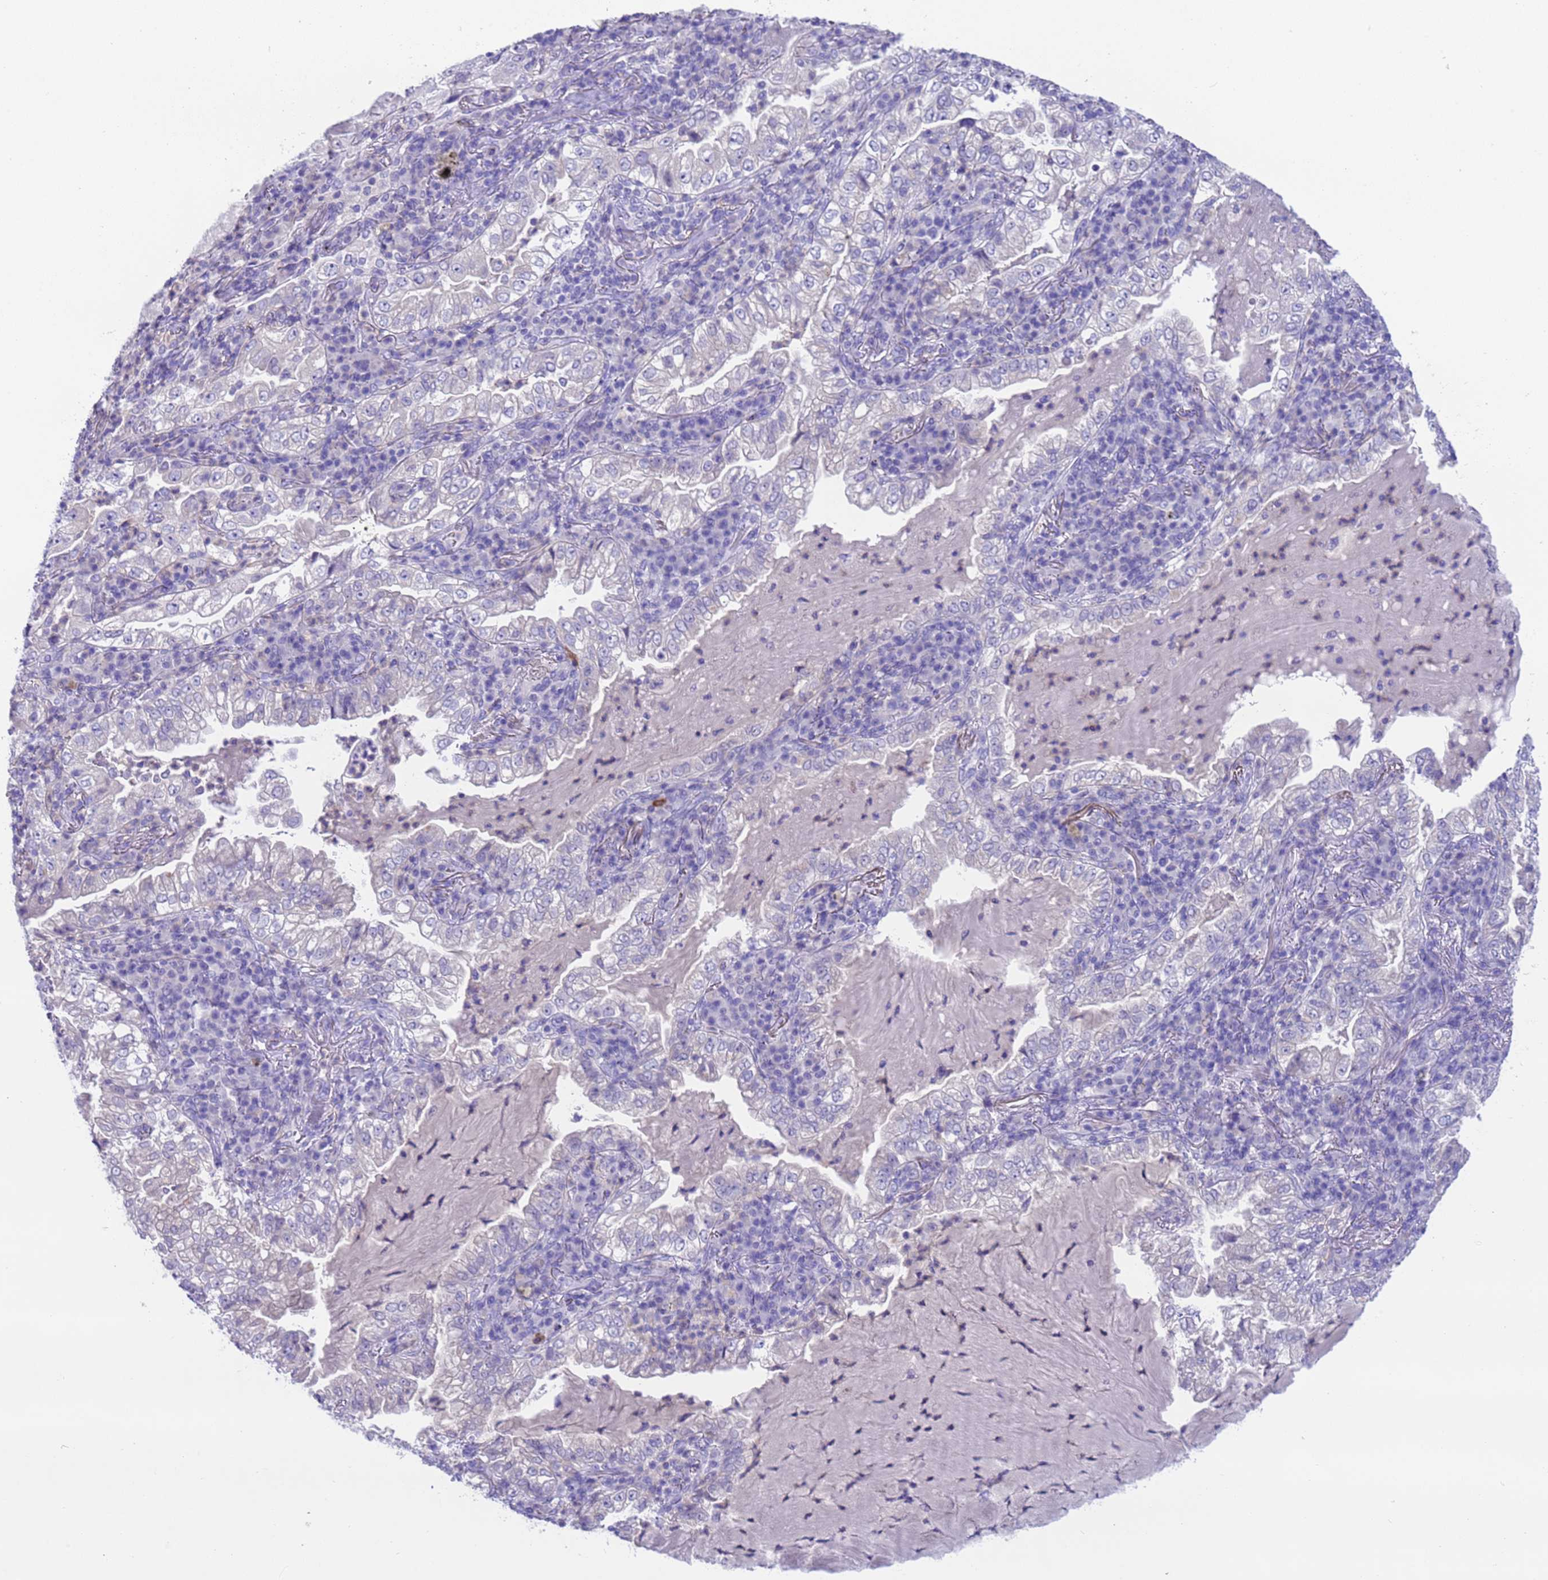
{"staining": {"intensity": "negative", "quantity": "none", "location": "none"}, "tissue": "lung cancer", "cell_type": "Tumor cells", "image_type": "cancer", "snomed": [{"axis": "morphology", "description": "Adenocarcinoma, NOS"}, {"axis": "topography", "description": "Lung"}], "caption": "The image shows no staining of tumor cells in lung cancer.", "gene": "USP38", "patient": {"sex": "female", "age": 73}}